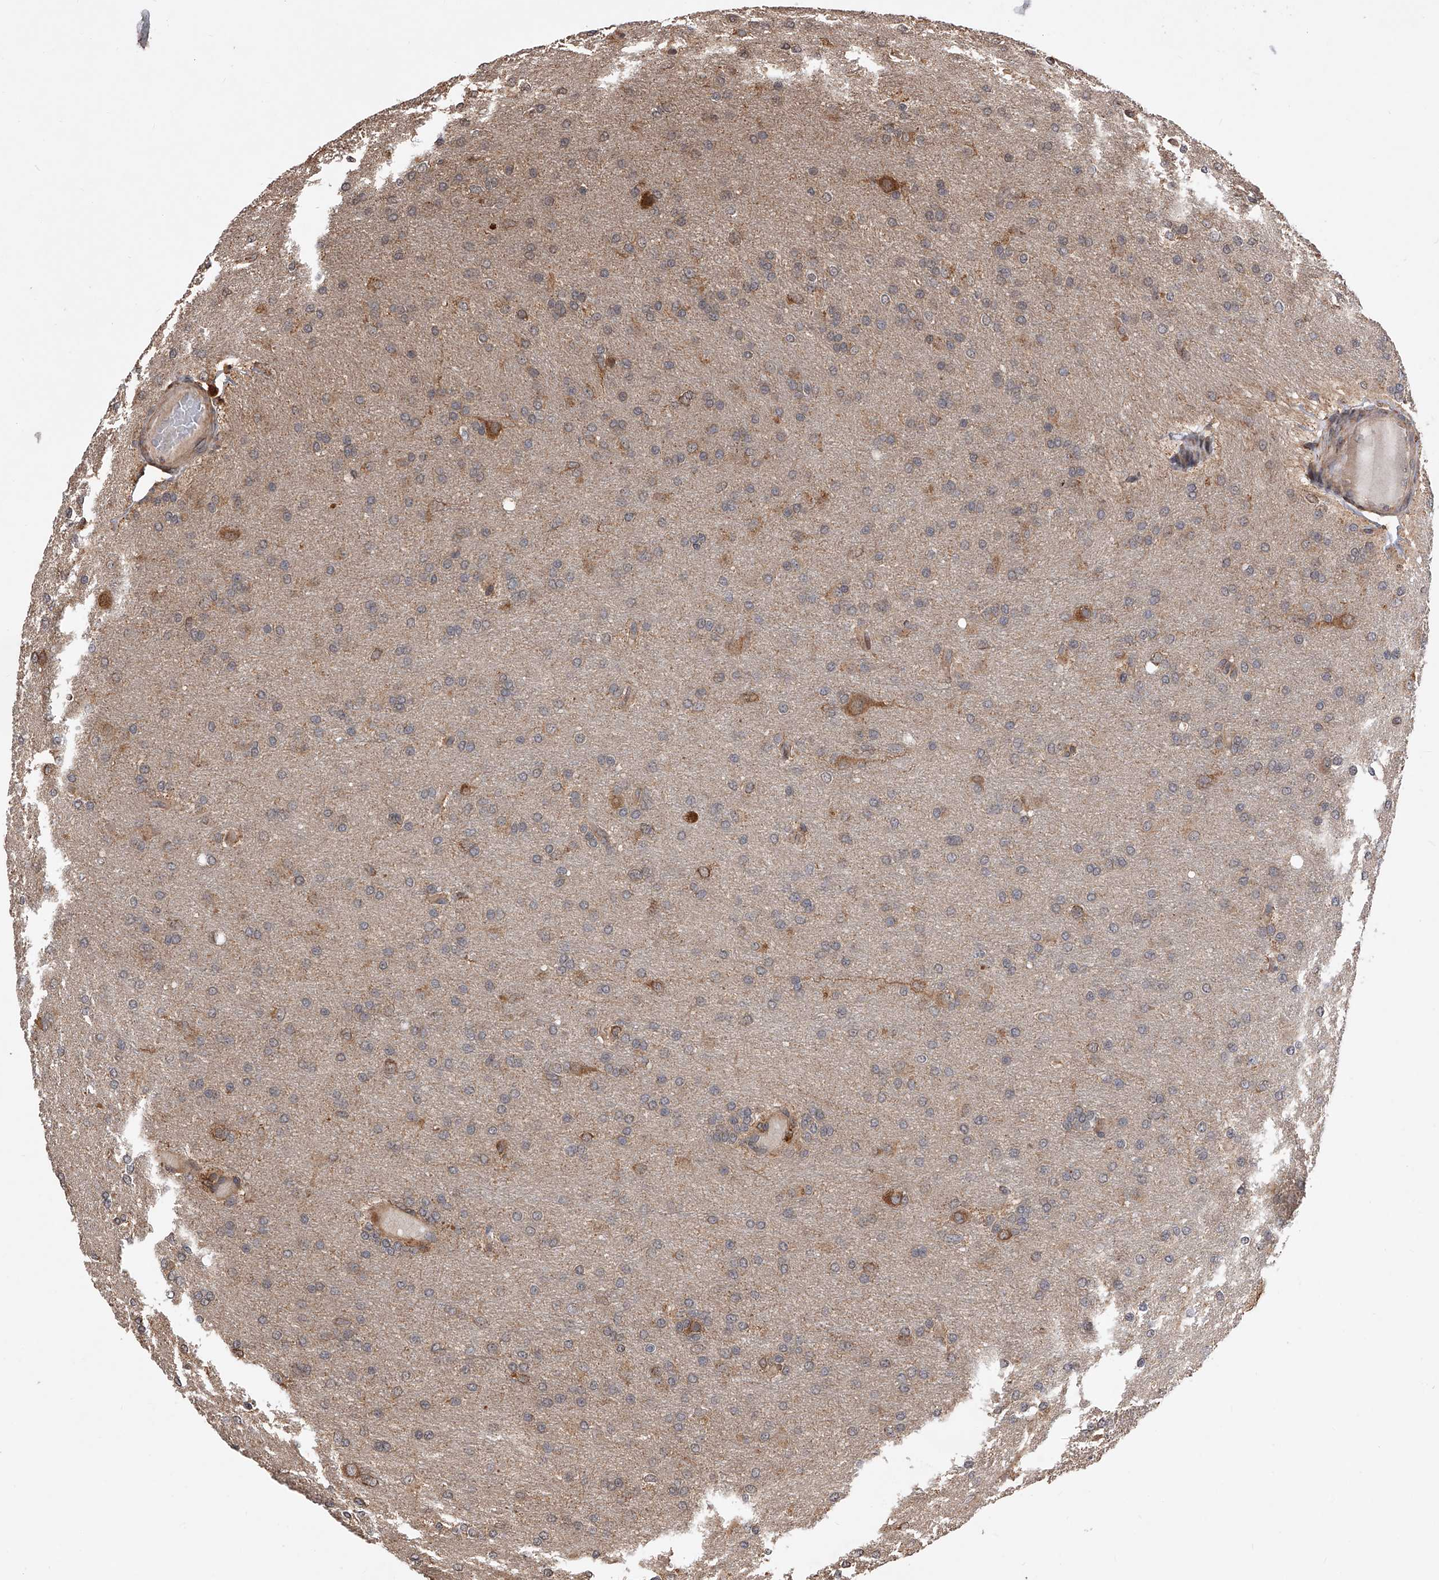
{"staining": {"intensity": "weak", "quantity": "25%-75%", "location": "cytoplasmic/membranous"}, "tissue": "glioma", "cell_type": "Tumor cells", "image_type": "cancer", "snomed": [{"axis": "morphology", "description": "Glioma, malignant, High grade"}, {"axis": "topography", "description": "Cerebral cortex"}], "caption": "There is low levels of weak cytoplasmic/membranous positivity in tumor cells of glioma, as demonstrated by immunohistochemical staining (brown color).", "gene": "GMDS", "patient": {"sex": "female", "age": 36}}